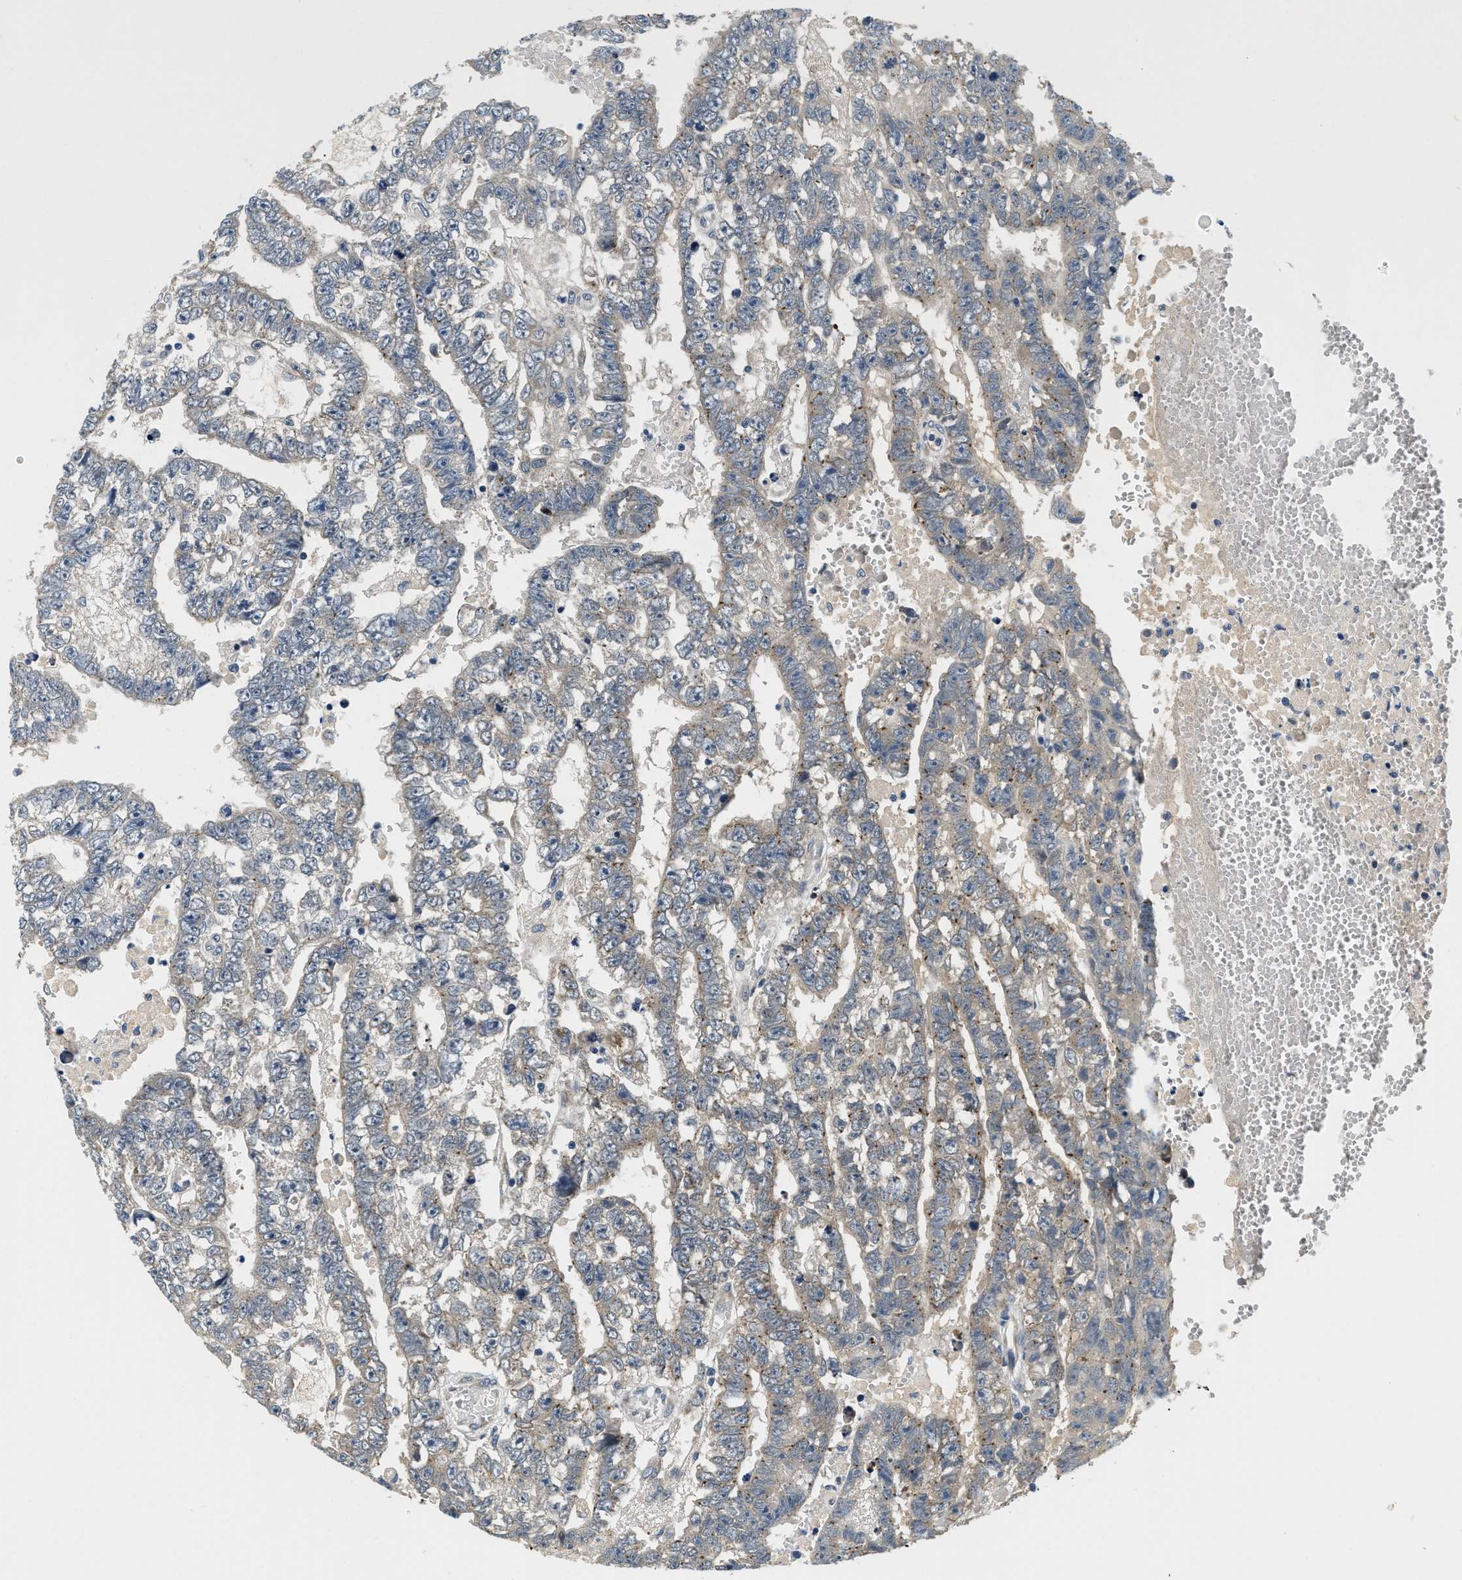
{"staining": {"intensity": "negative", "quantity": "none", "location": "none"}, "tissue": "testis cancer", "cell_type": "Tumor cells", "image_type": "cancer", "snomed": [{"axis": "morphology", "description": "Carcinoma, Embryonal, NOS"}, {"axis": "topography", "description": "Testis"}], "caption": "An immunohistochemistry (IHC) photomicrograph of testis cancer is shown. There is no staining in tumor cells of testis cancer. The staining was performed using DAB (3,3'-diaminobenzidine) to visualize the protein expression in brown, while the nuclei were stained in blue with hematoxylin (Magnification: 20x).", "gene": "YAE1", "patient": {"sex": "male", "age": 25}}